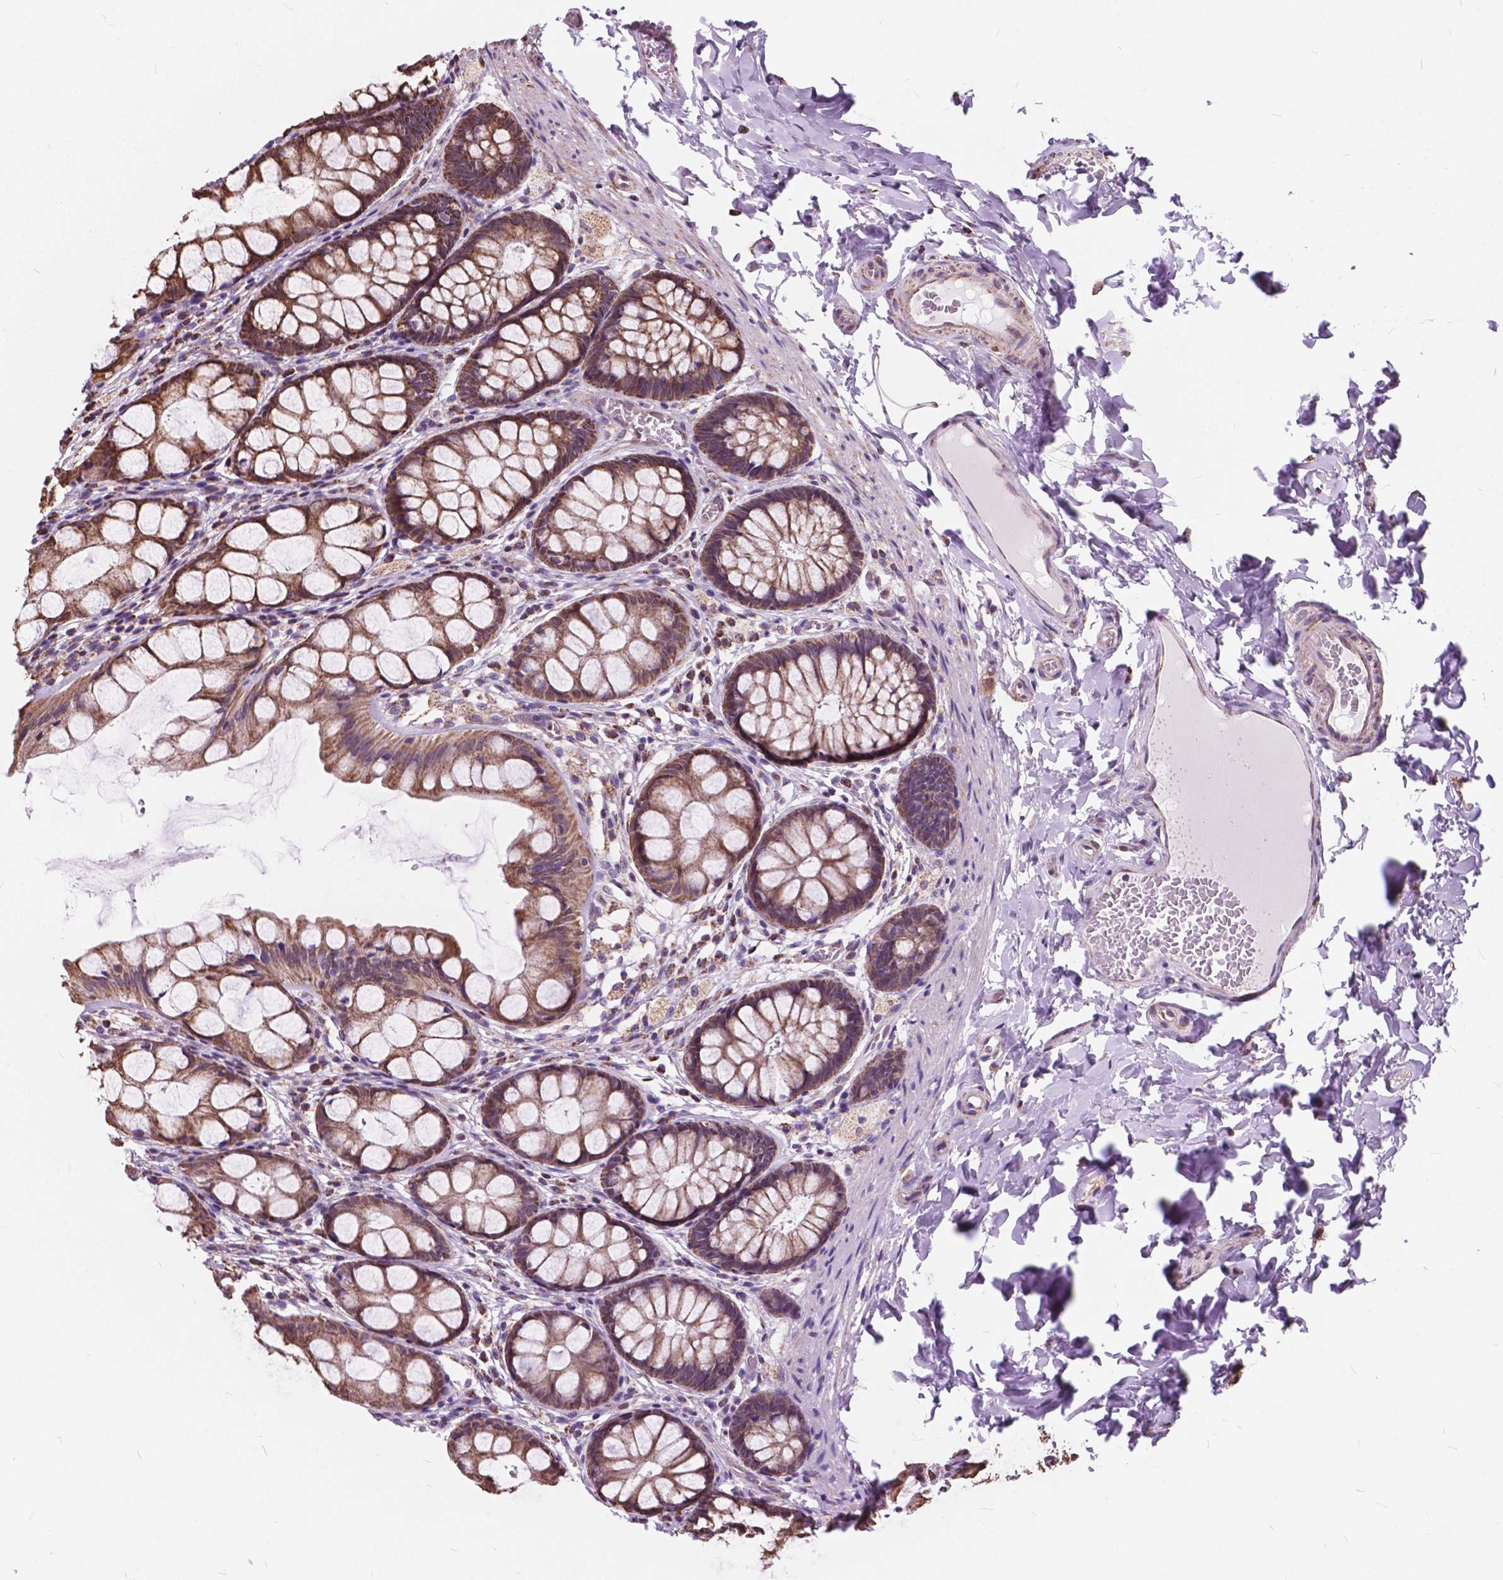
{"staining": {"intensity": "negative", "quantity": "none", "location": "none"}, "tissue": "colon", "cell_type": "Endothelial cells", "image_type": "normal", "snomed": [{"axis": "morphology", "description": "Normal tissue, NOS"}, {"axis": "topography", "description": "Colon"}], "caption": "Endothelial cells are negative for protein expression in benign human colon.", "gene": "SCOC", "patient": {"sex": "male", "age": 47}}